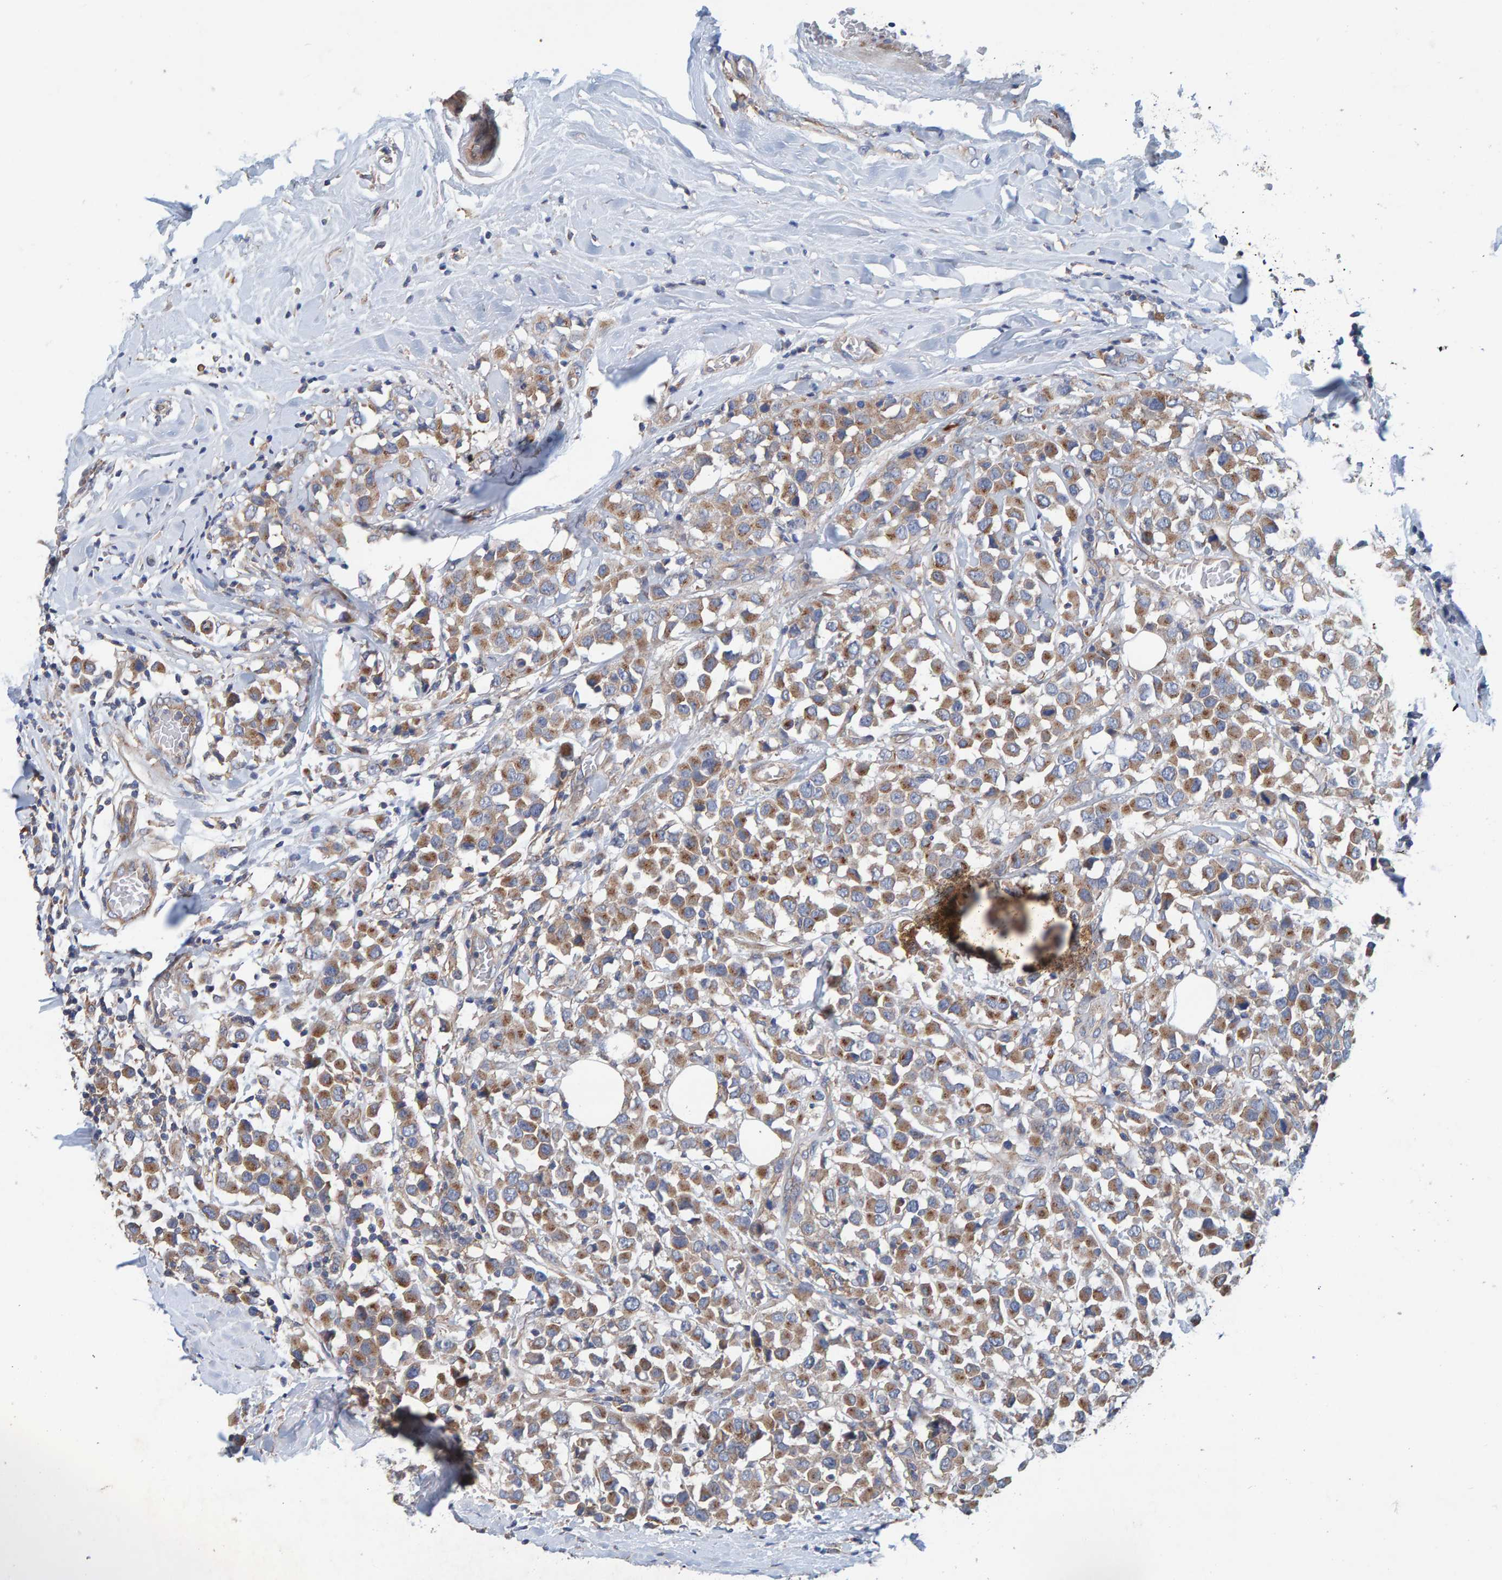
{"staining": {"intensity": "moderate", "quantity": ">75%", "location": "cytoplasmic/membranous"}, "tissue": "breast cancer", "cell_type": "Tumor cells", "image_type": "cancer", "snomed": [{"axis": "morphology", "description": "Duct carcinoma"}, {"axis": "topography", "description": "Breast"}], "caption": "Breast cancer tissue demonstrates moderate cytoplasmic/membranous expression in about >75% of tumor cells", "gene": "MKLN1", "patient": {"sex": "female", "age": 61}}